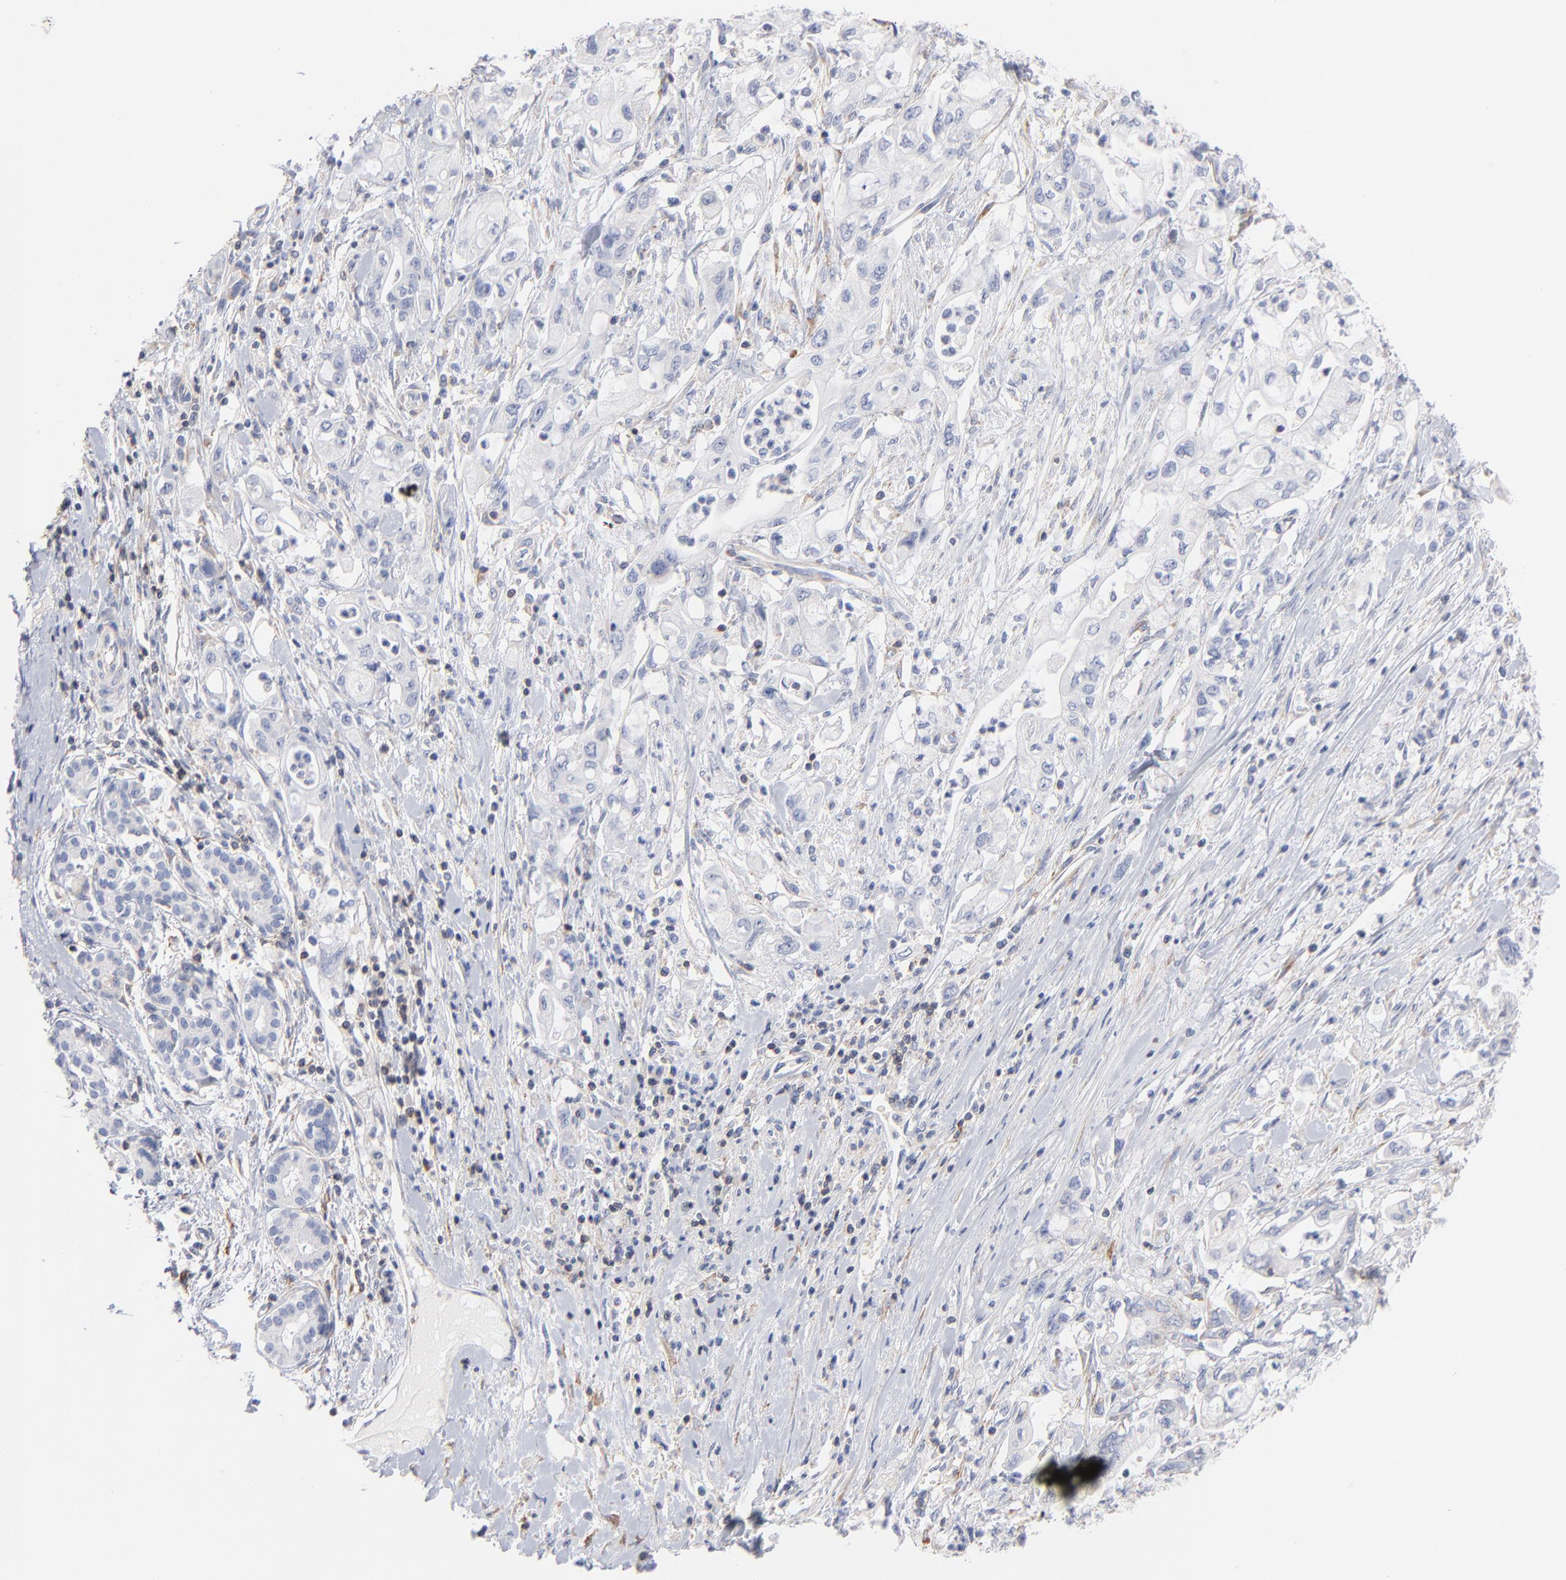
{"staining": {"intensity": "negative", "quantity": "none", "location": "none"}, "tissue": "pancreatic cancer", "cell_type": "Tumor cells", "image_type": "cancer", "snomed": [{"axis": "morphology", "description": "Adenocarcinoma, NOS"}, {"axis": "topography", "description": "Pancreas"}], "caption": "The photomicrograph reveals no significant expression in tumor cells of pancreatic cancer. (DAB immunohistochemistry (IHC), high magnification).", "gene": "SEPTIN6", "patient": {"sex": "male", "age": 79}}